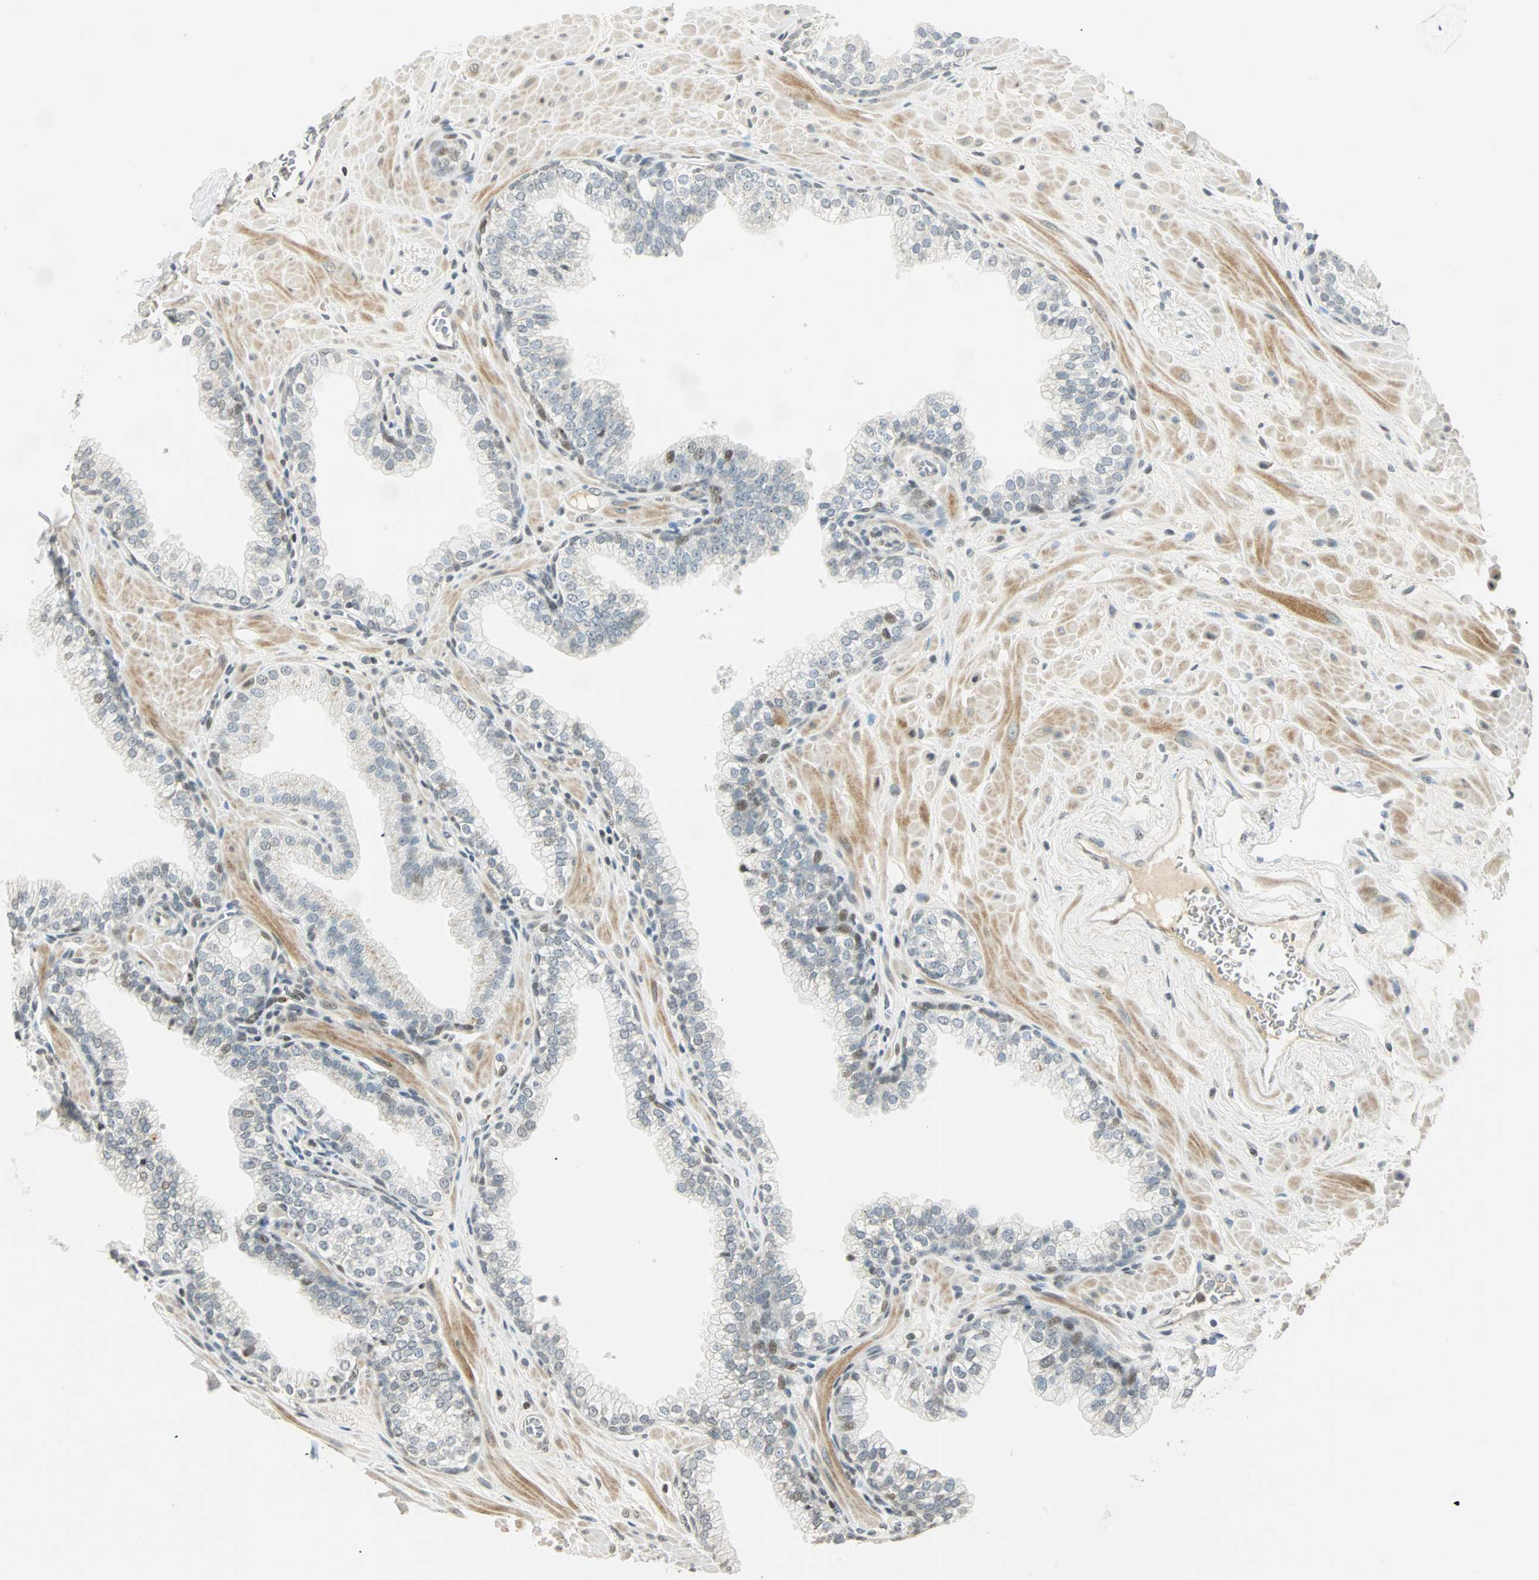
{"staining": {"intensity": "weak", "quantity": "<25%", "location": "nuclear"}, "tissue": "prostate", "cell_type": "Glandular cells", "image_type": "normal", "snomed": [{"axis": "morphology", "description": "Normal tissue, NOS"}, {"axis": "topography", "description": "Prostate"}], "caption": "IHC micrograph of benign prostate: prostate stained with DAB (3,3'-diaminobenzidine) exhibits no significant protein staining in glandular cells.", "gene": "SMAD3", "patient": {"sex": "male", "age": 60}}